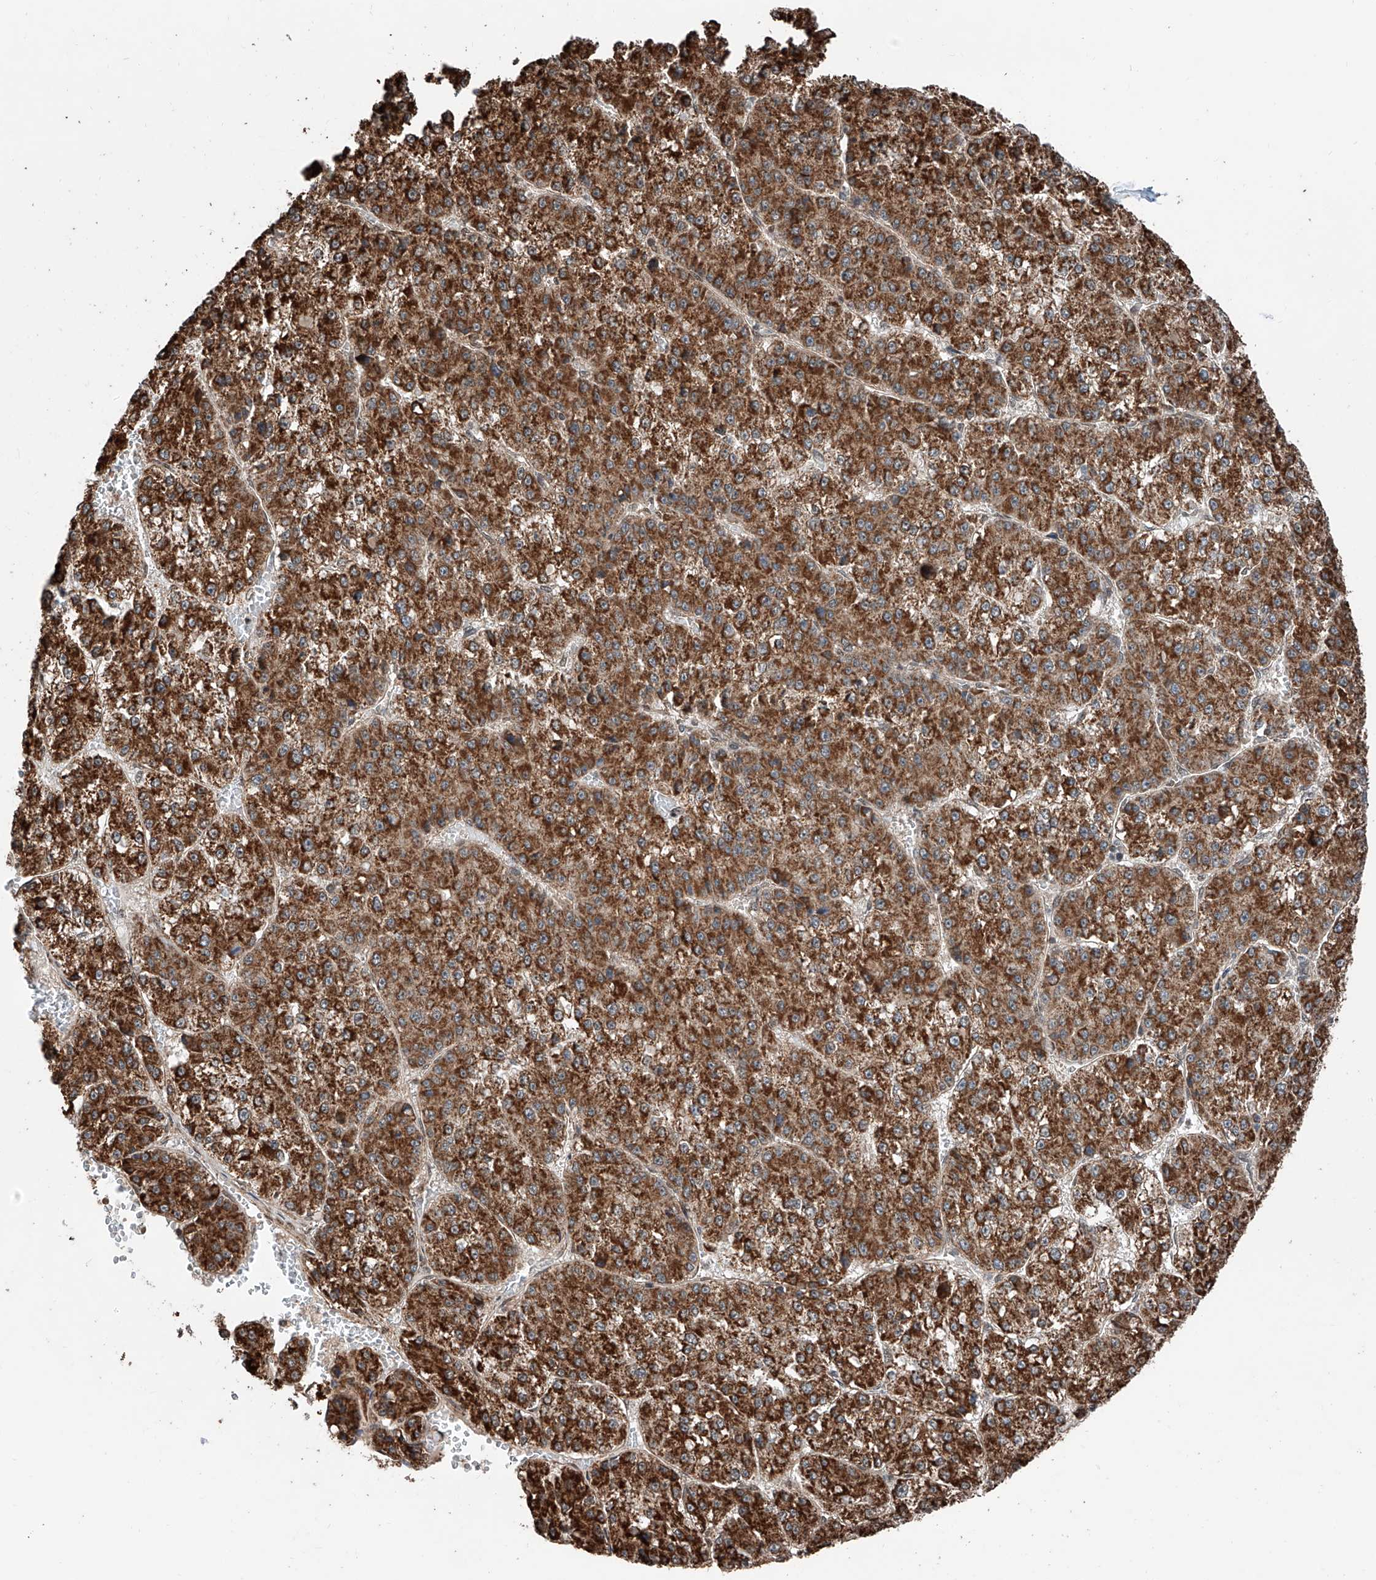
{"staining": {"intensity": "strong", "quantity": ">75%", "location": "cytoplasmic/membranous"}, "tissue": "liver cancer", "cell_type": "Tumor cells", "image_type": "cancer", "snomed": [{"axis": "morphology", "description": "Carcinoma, Hepatocellular, NOS"}, {"axis": "topography", "description": "Liver"}], "caption": "Liver cancer (hepatocellular carcinoma) tissue shows strong cytoplasmic/membranous positivity in approximately >75% of tumor cells", "gene": "ZNF445", "patient": {"sex": "female", "age": 73}}